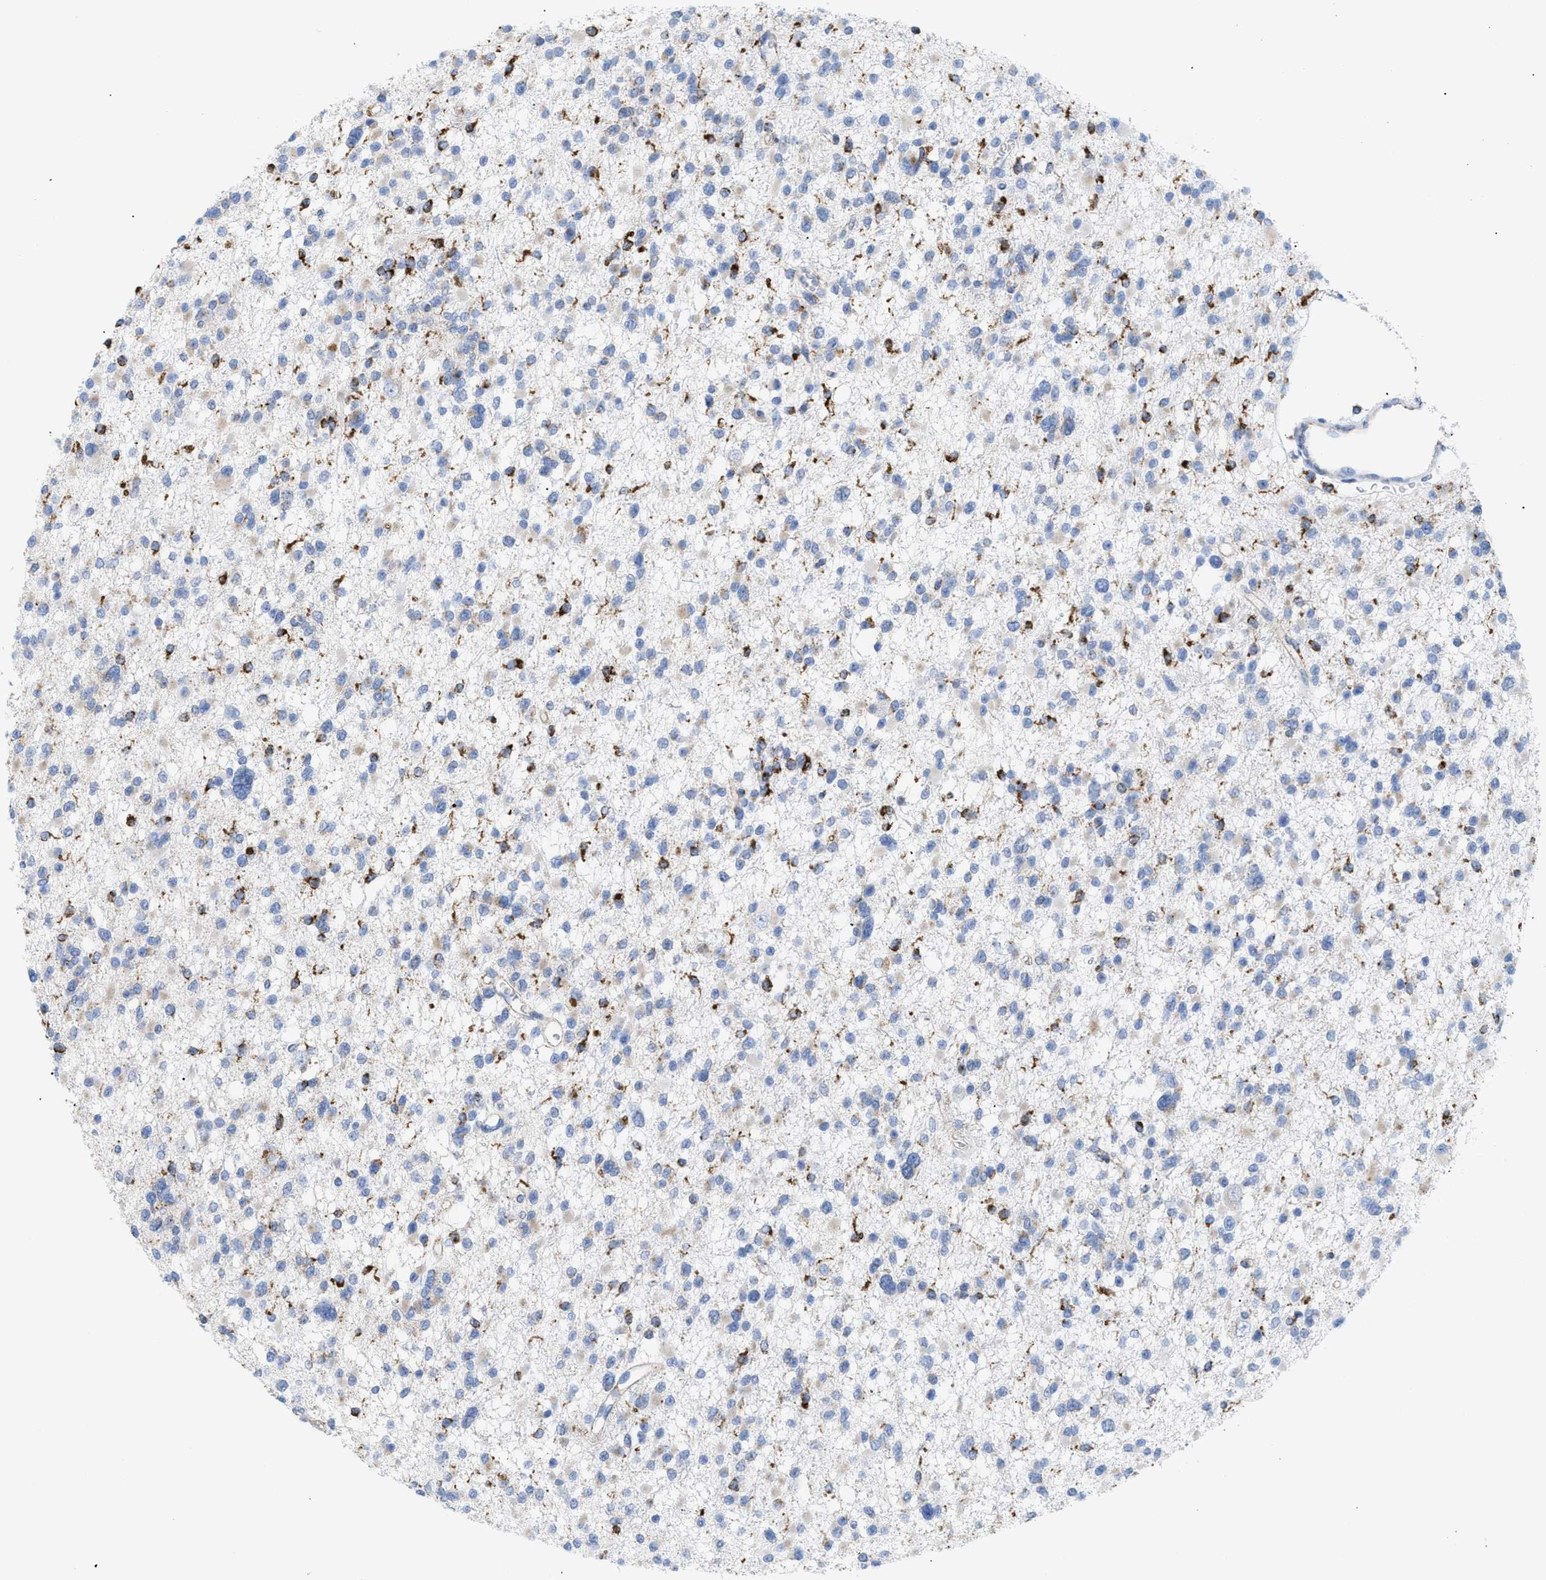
{"staining": {"intensity": "strong", "quantity": "<25%", "location": "cytoplasmic/membranous"}, "tissue": "glioma", "cell_type": "Tumor cells", "image_type": "cancer", "snomed": [{"axis": "morphology", "description": "Glioma, malignant, Low grade"}, {"axis": "topography", "description": "Brain"}], "caption": "Malignant glioma (low-grade) stained with DAB (3,3'-diaminobenzidine) immunohistochemistry (IHC) exhibits medium levels of strong cytoplasmic/membranous staining in about <25% of tumor cells. The protein of interest is stained brown, and the nuclei are stained in blue (DAB (3,3'-diaminobenzidine) IHC with brightfield microscopy, high magnification).", "gene": "DRAM2", "patient": {"sex": "female", "age": 22}}